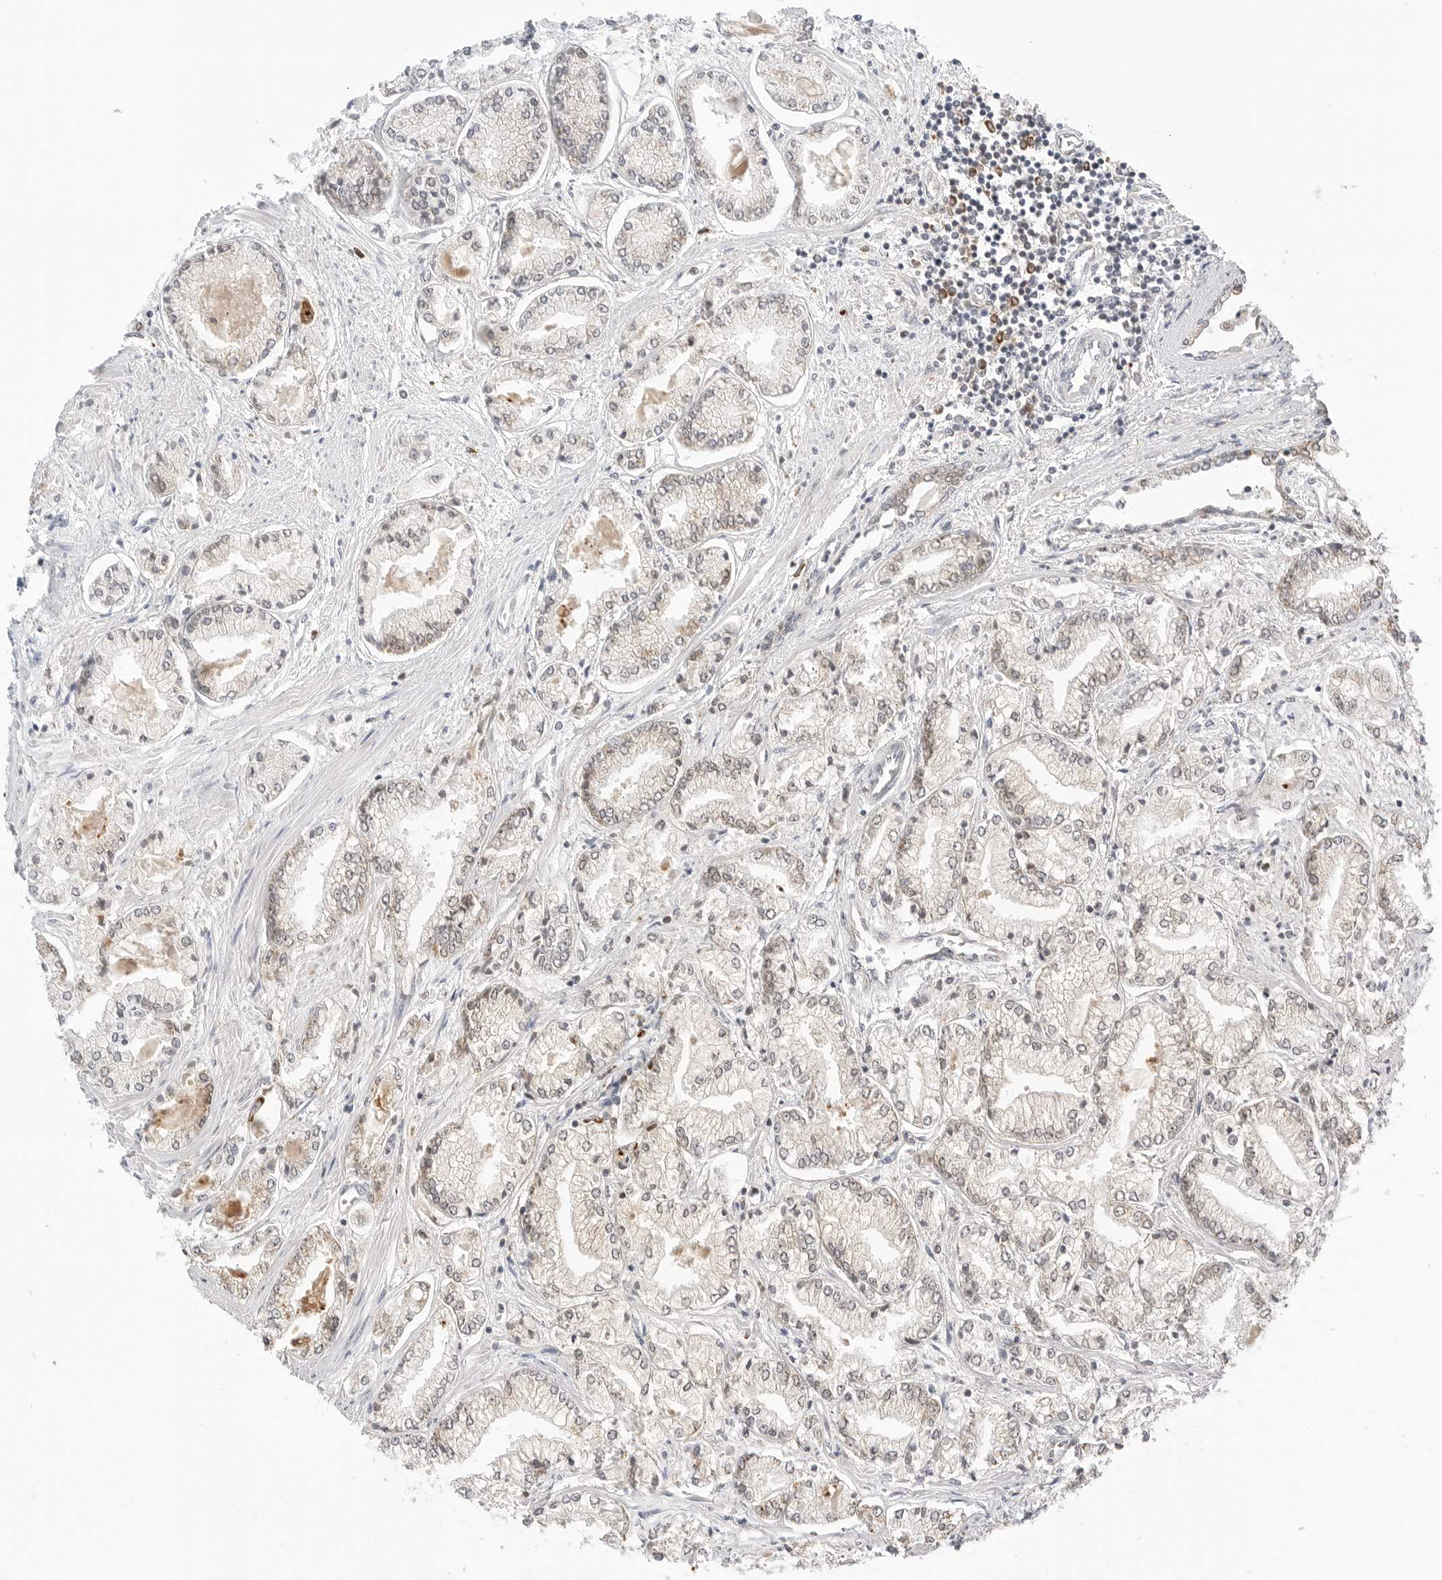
{"staining": {"intensity": "weak", "quantity": "<25%", "location": "cytoplasmic/membranous"}, "tissue": "prostate cancer", "cell_type": "Tumor cells", "image_type": "cancer", "snomed": [{"axis": "morphology", "description": "Adenocarcinoma, Low grade"}, {"axis": "topography", "description": "Prostate"}], "caption": "This is an IHC image of prostate cancer (adenocarcinoma (low-grade)). There is no positivity in tumor cells.", "gene": "RPN1", "patient": {"sex": "male", "age": 52}}